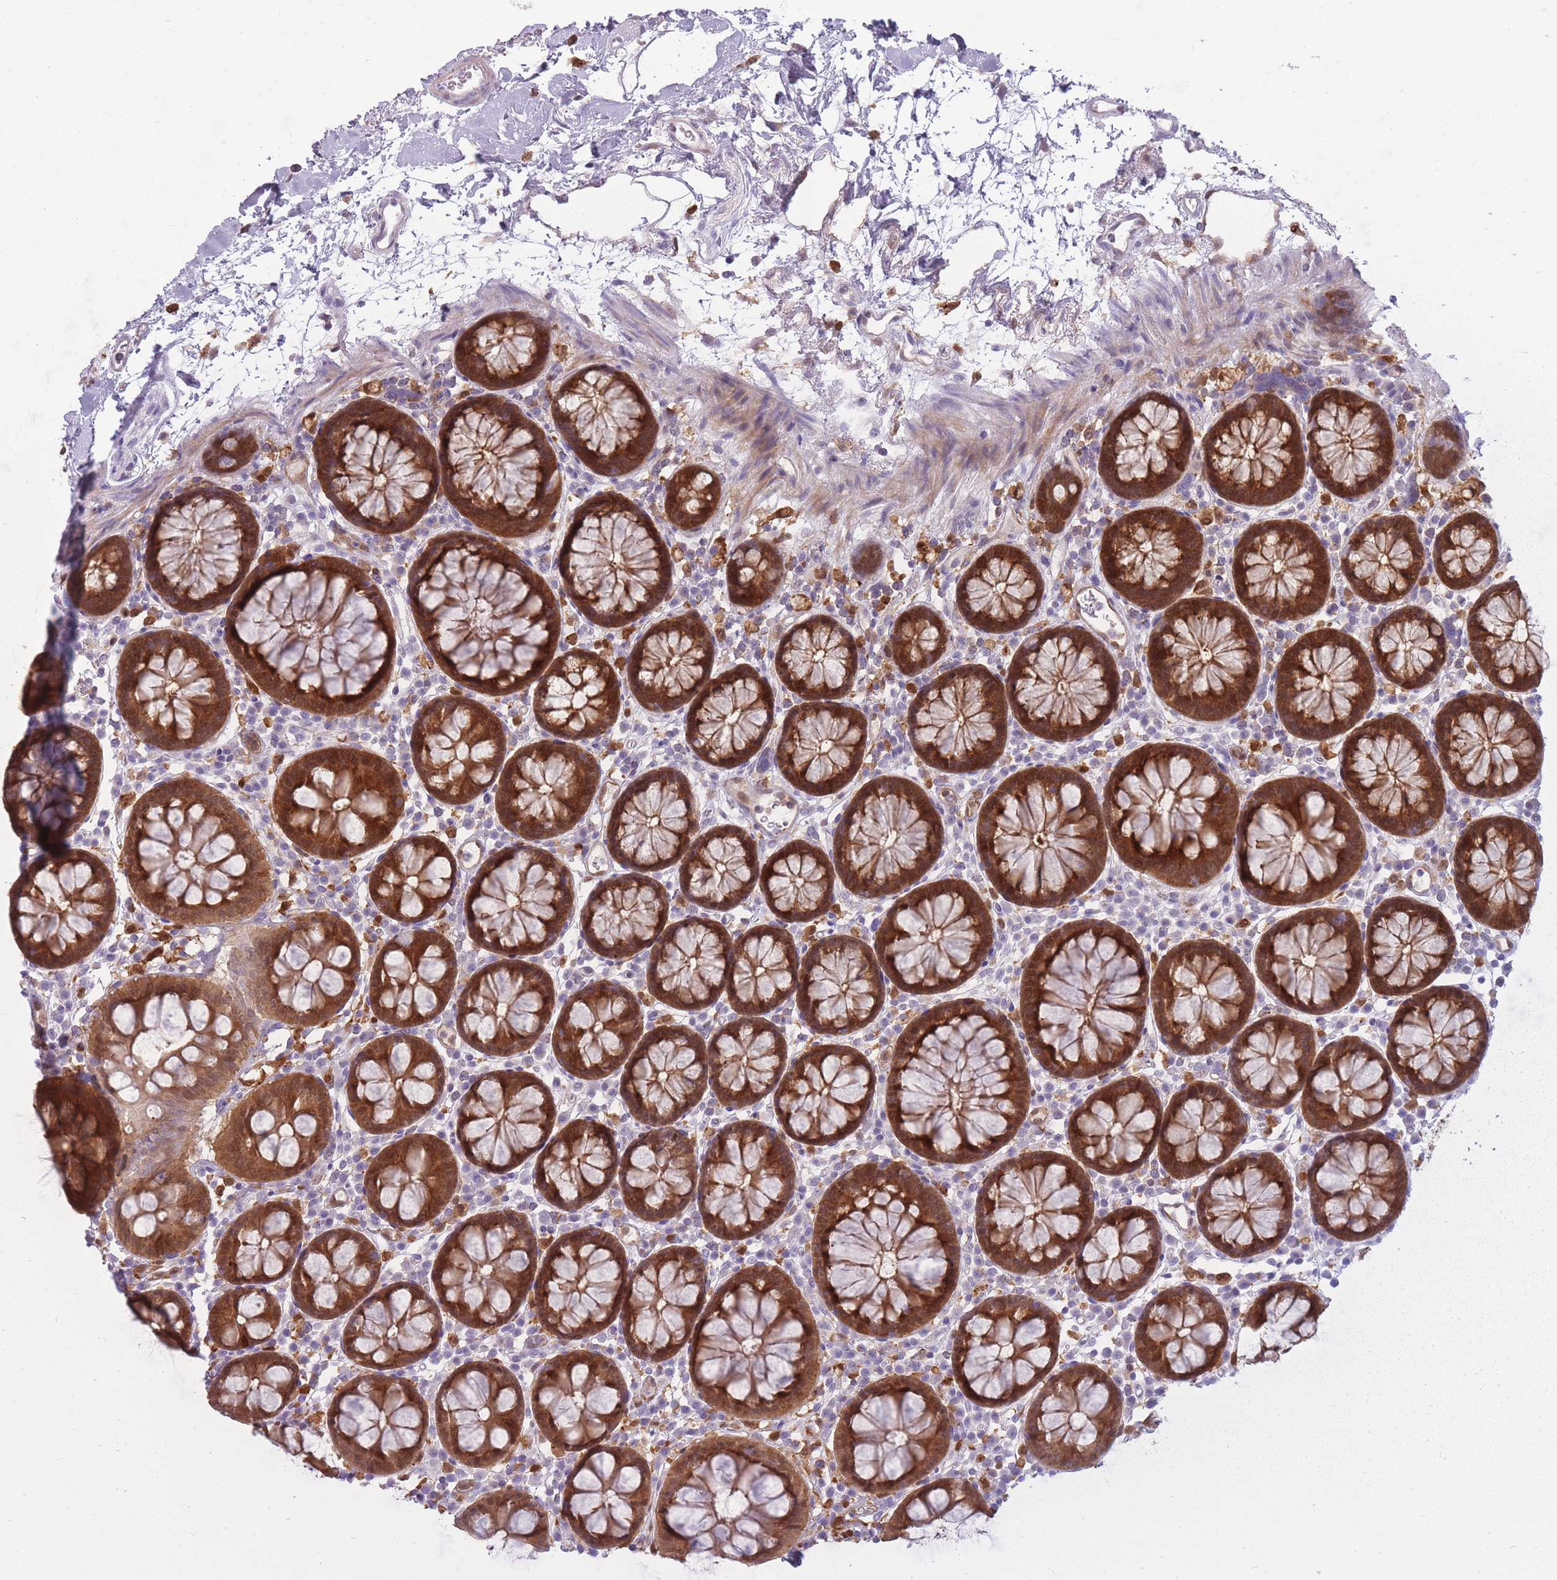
{"staining": {"intensity": "weak", "quantity": "<25%", "location": "cytoplasmic/membranous"}, "tissue": "colon", "cell_type": "Endothelial cells", "image_type": "normal", "snomed": [{"axis": "morphology", "description": "Normal tissue, NOS"}, {"axis": "topography", "description": "Colon"}], "caption": "Micrograph shows no significant protein expression in endothelial cells of normal colon. The staining was performed using DAB (3,3'-diaminobenzidine) to visualize the protein expression in brown, while the nuclei were stained in blue with hematoxylin (Magnification: 20x).", "gene": "LGALS9B", "patient": {"sex": "male", "age": 75}}